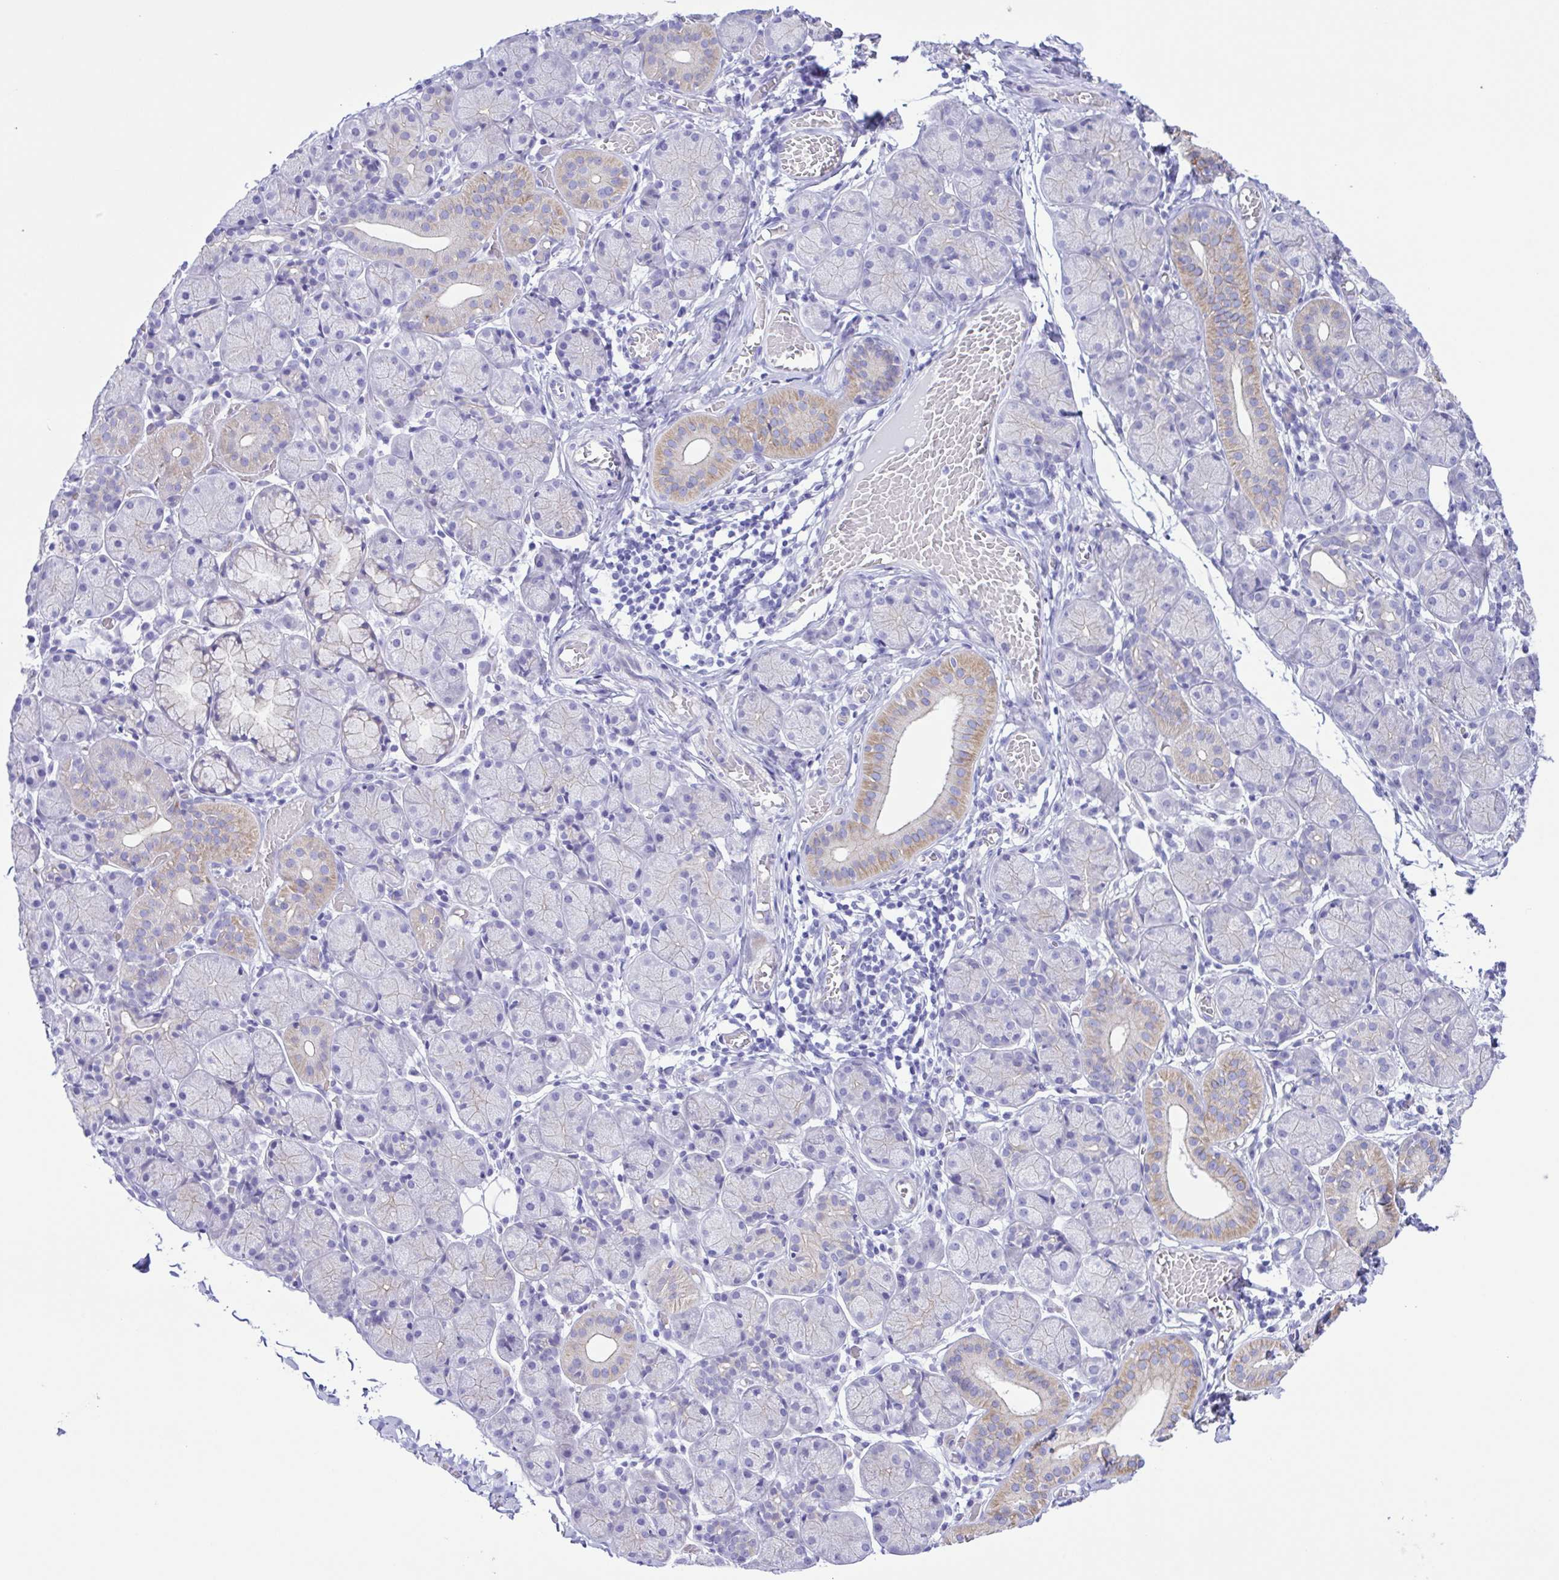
{"staining": {"intensity": "weak", "quantity": "<25%", "location": "cytoplasmic/membranous"}, "tissue": "salivary gland", "cell_type": "Glandular cells", "image_type": "normal", "snomed": [{"axis": "morphology", "description": "Normal tissue, NOS"}, {"axis": "topography", "description": "Salivary gland"}], "caption": "Image shows no protein expression in glandular cells of normal salivary gland.", "gene": "CYP11A1", "patient": {"sex": "female", "age": 24}}